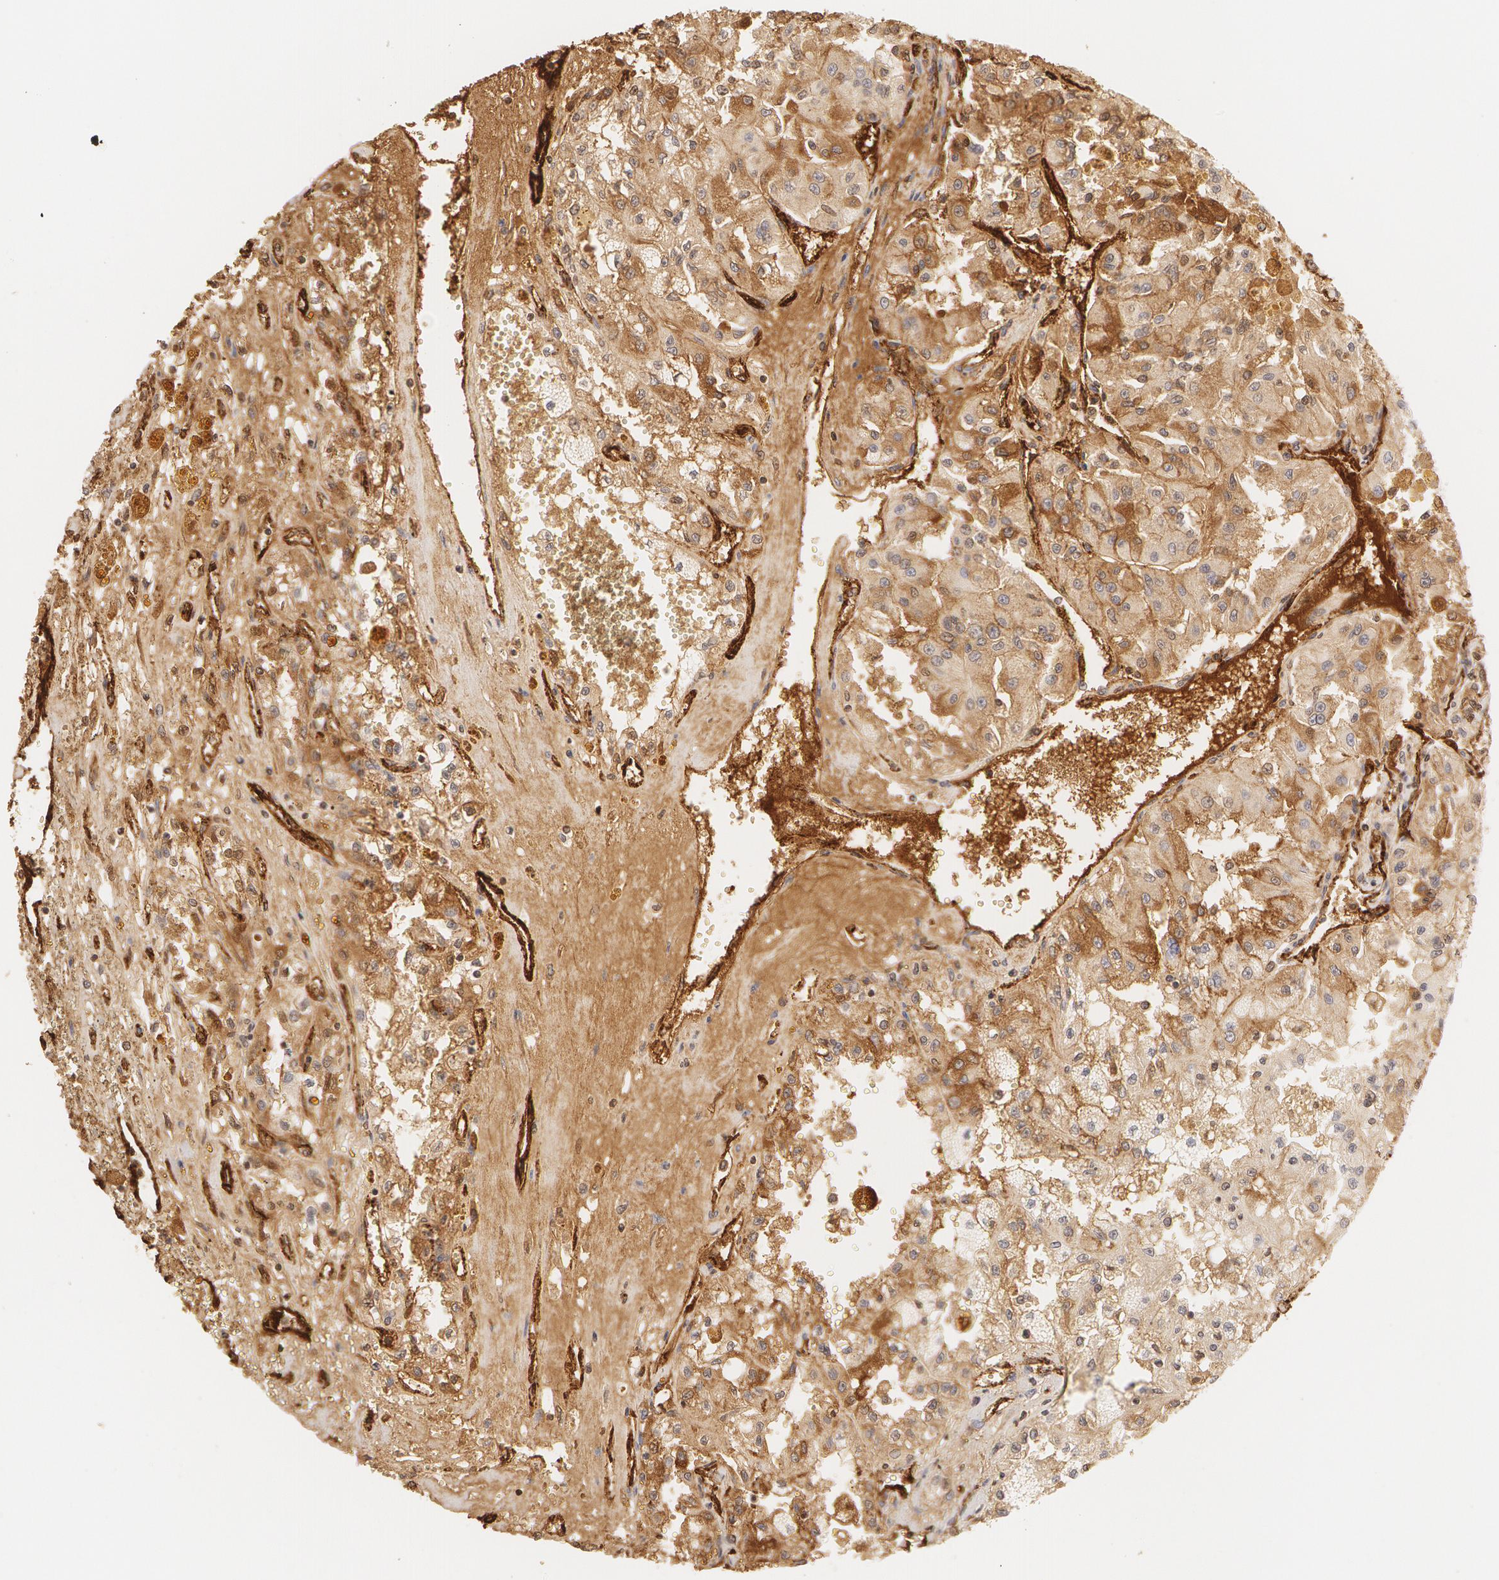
{"staining": {"intensity": "moderate", "quantity": "25%-75%", "location": "cytoplasmic/membranous"}, "tissue": "renal cancer", "cell_type": "Tumor cells", "image_type": "cancer", "snomed": [{"axis": "morphology", "description": "Adenocarcinoma, NOS"}, {"axis": "topography", "description": "Kidney"}], "caption": "A brown stain shows moderate cytoplasmic/membranous staining of a protein in adenocarcinoma (renal) tumor cells.", "gene": "VWF", "patient": {"sex": "male", "age": 78}}